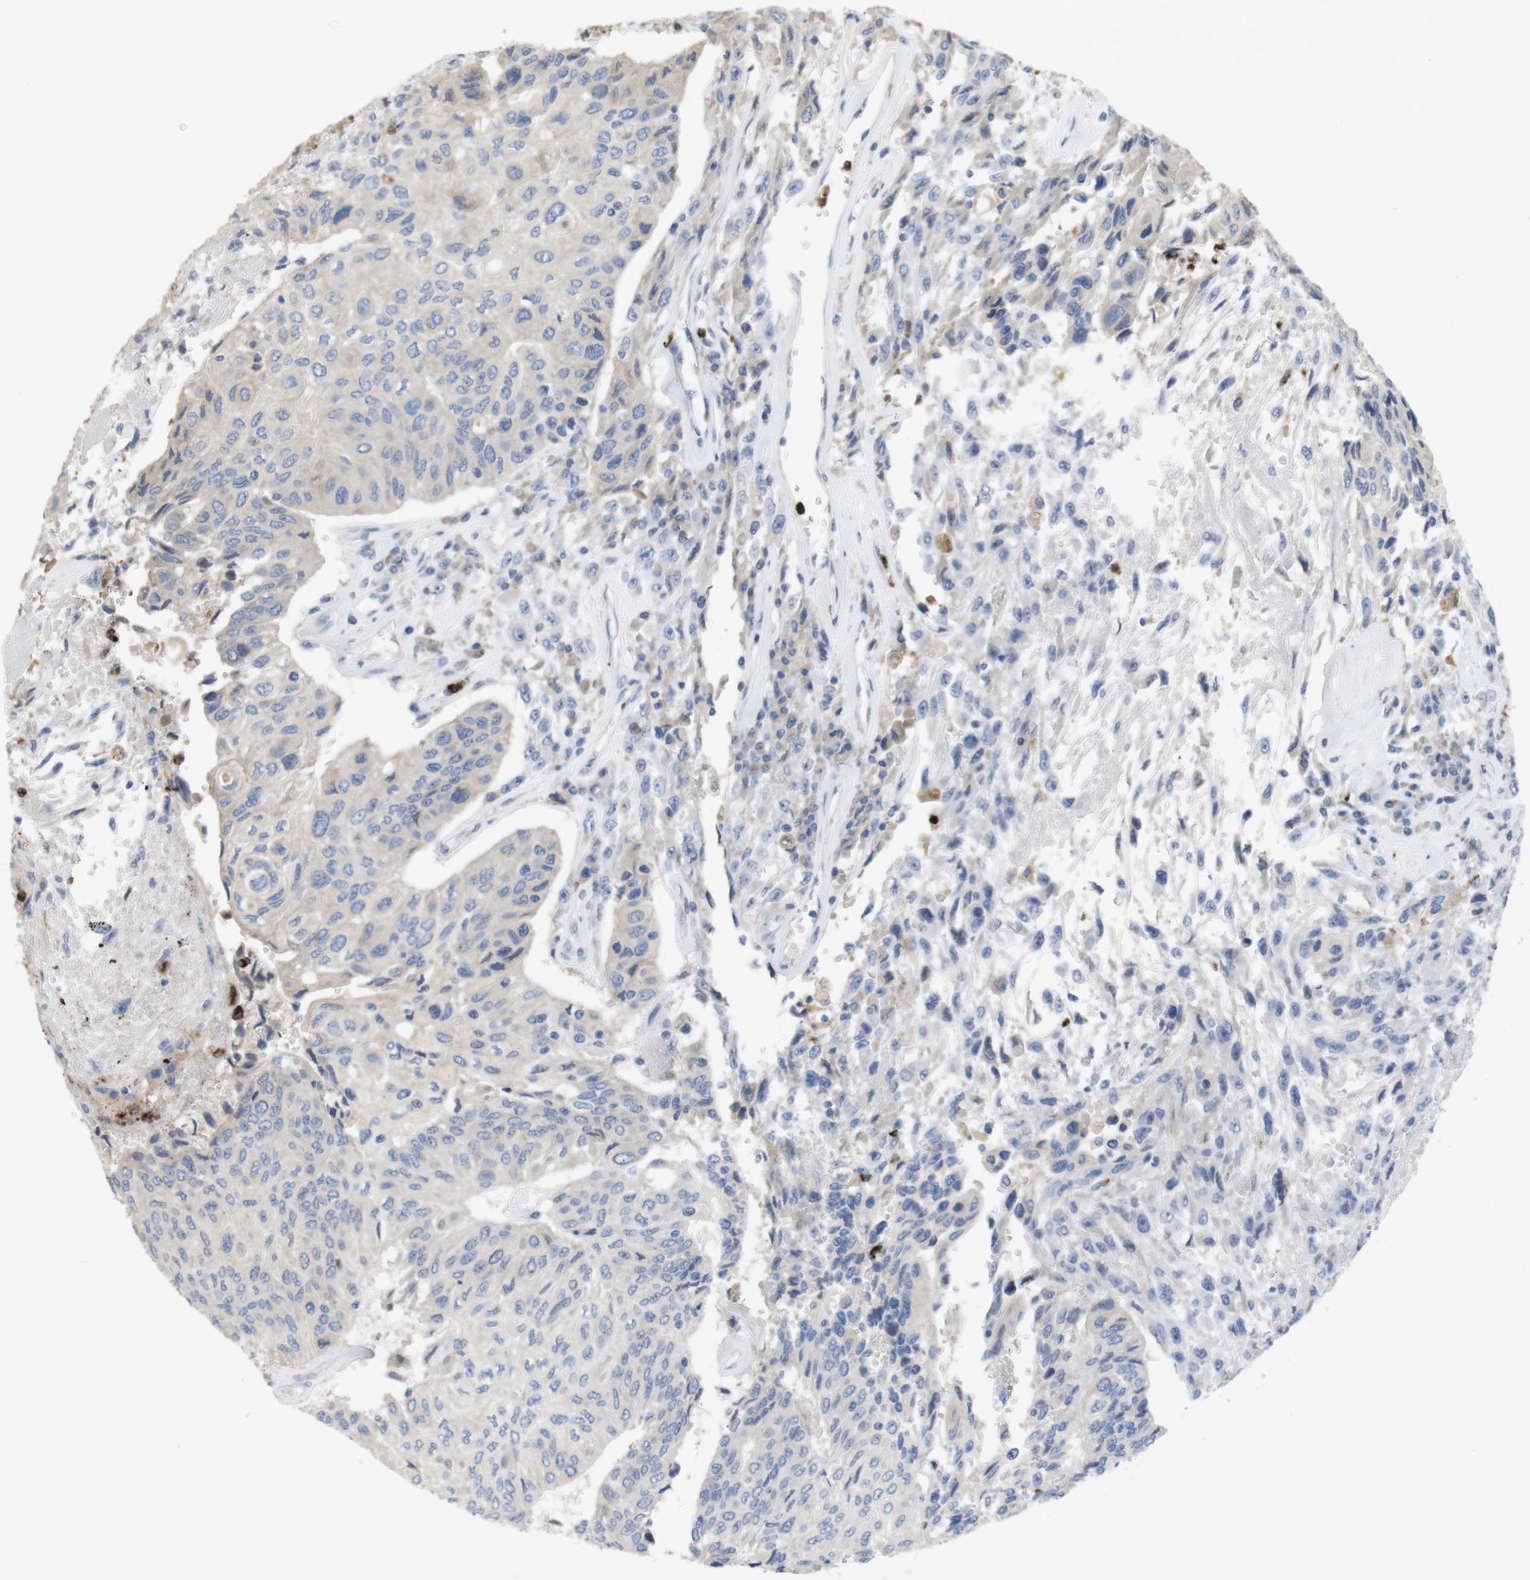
{"staining": {"intensity": "negative", "quantity": "none", "location": "none"}, "tissue": "urothelial cancer", "cell_type": "Tumor cells", "image_type": "cancer", "snomed": [{"axis": "morphology", "description": "Urothelial carcinoma, High grade"}, {"axis": "topography", "description": "Urinary bladder"}], "caption": "The photomicrograph displays no staining of tumor cells in urothelial carcinoma (high-grade).", "gene": "TSPAN14", "patient": {"sex": "female", "age": 85}}